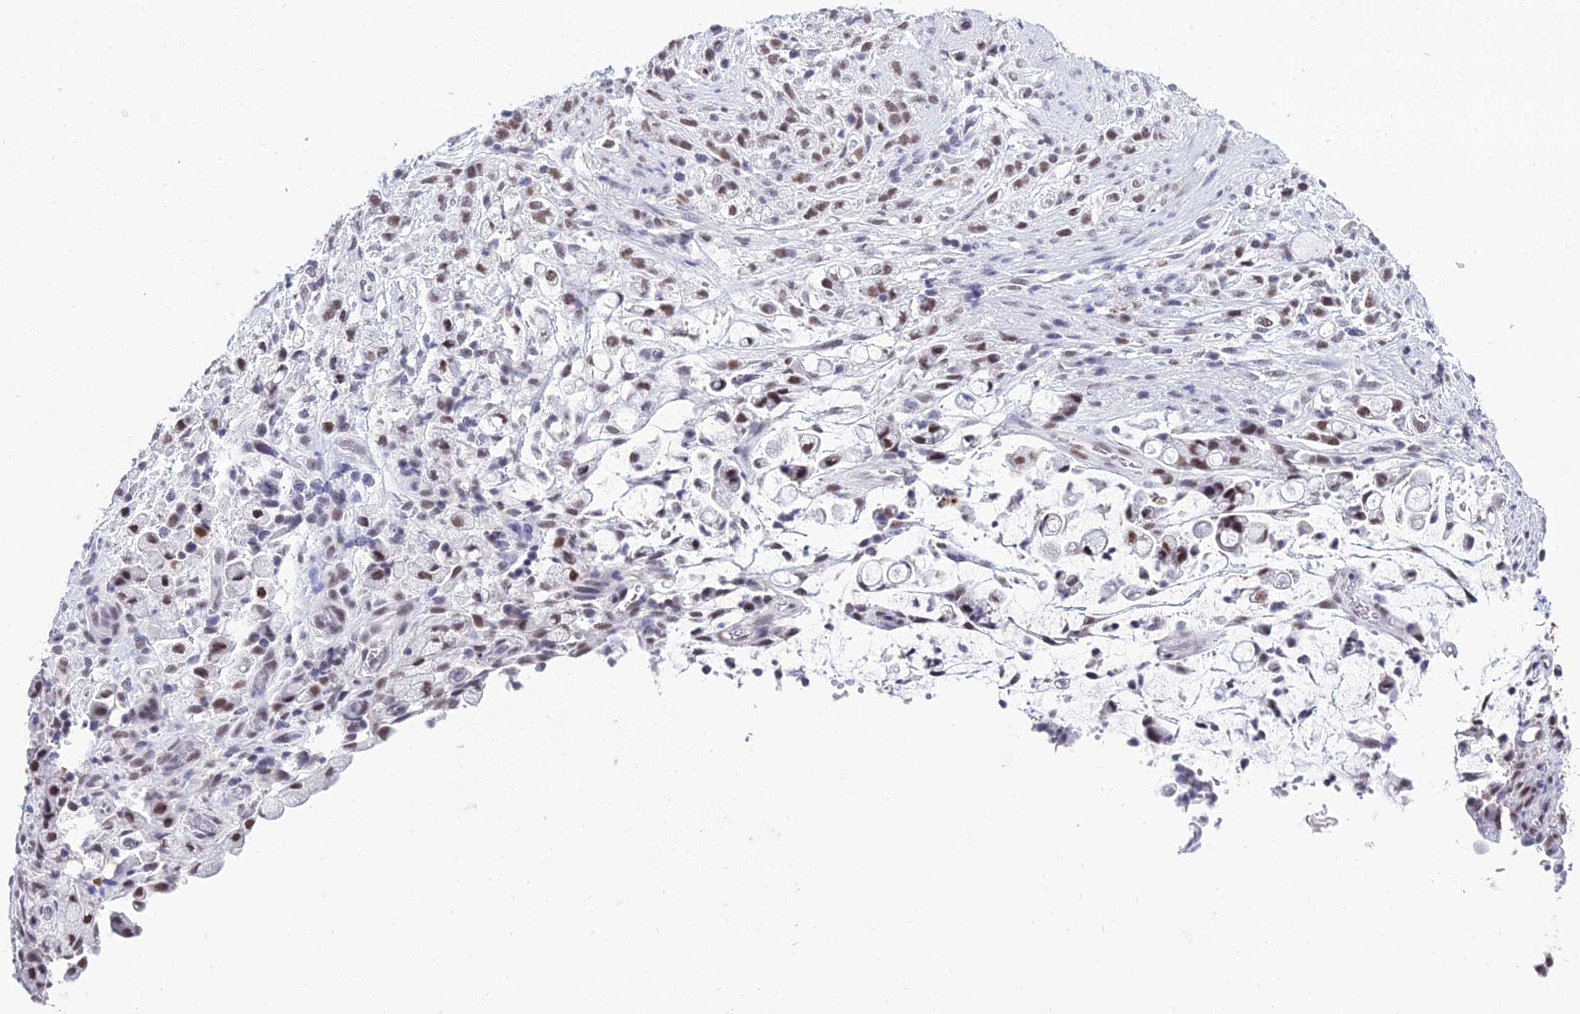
{"staining": {"intensity": "moderate", "quantity": ">75%", "location": "nuclear"}, "tissue": "stomach cancer", "cell_type": "Tumor cells", "image_type": "cancer", "snomed": [{"axis": "morphology", "description": "Adenocarcinoma, NOS"}, {"axis": "topography", "description": "Stomach"}], "caption": "Human stomach cancer stained for a protein (brown) displays moderate nuclear positive staining in about >75% of tumor cells.", "gene": "PPP4R2", "patient": {"sex": "female", "age": 60}}